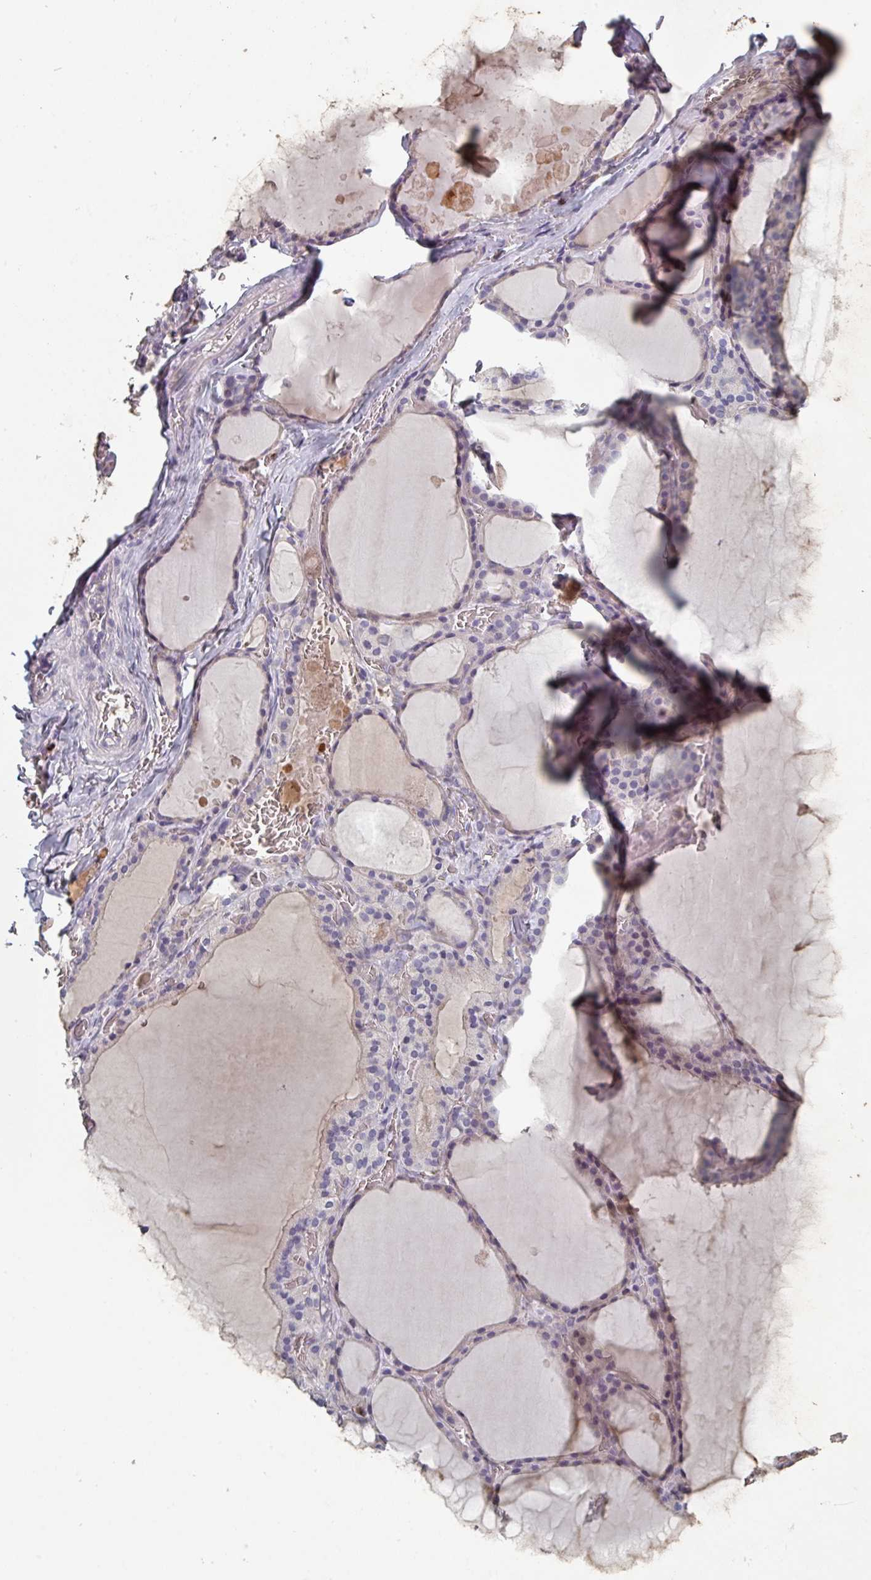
{"staining": {"intensity": "negative", "quantity": "none", "location": "none"}, "tissue": "thyroid gland", "cell_type": "Glandular cells", "image_type": "normal", "snomed": [{"axis": "morphology", "description": "Normal tissue, NOS"}, {"axis": "topography", "description": "Thyroid gland"}], "caption": "Immunohistochemical staining of unremarkable human thyroid gland reveals no significant expression in glandular cells. (Brightfield microscopy of DAB immunohistochemistry (IHC) at high magnification).", "gene": "PRAMEF7", "patient": {"sex": "male", "age": 56}}